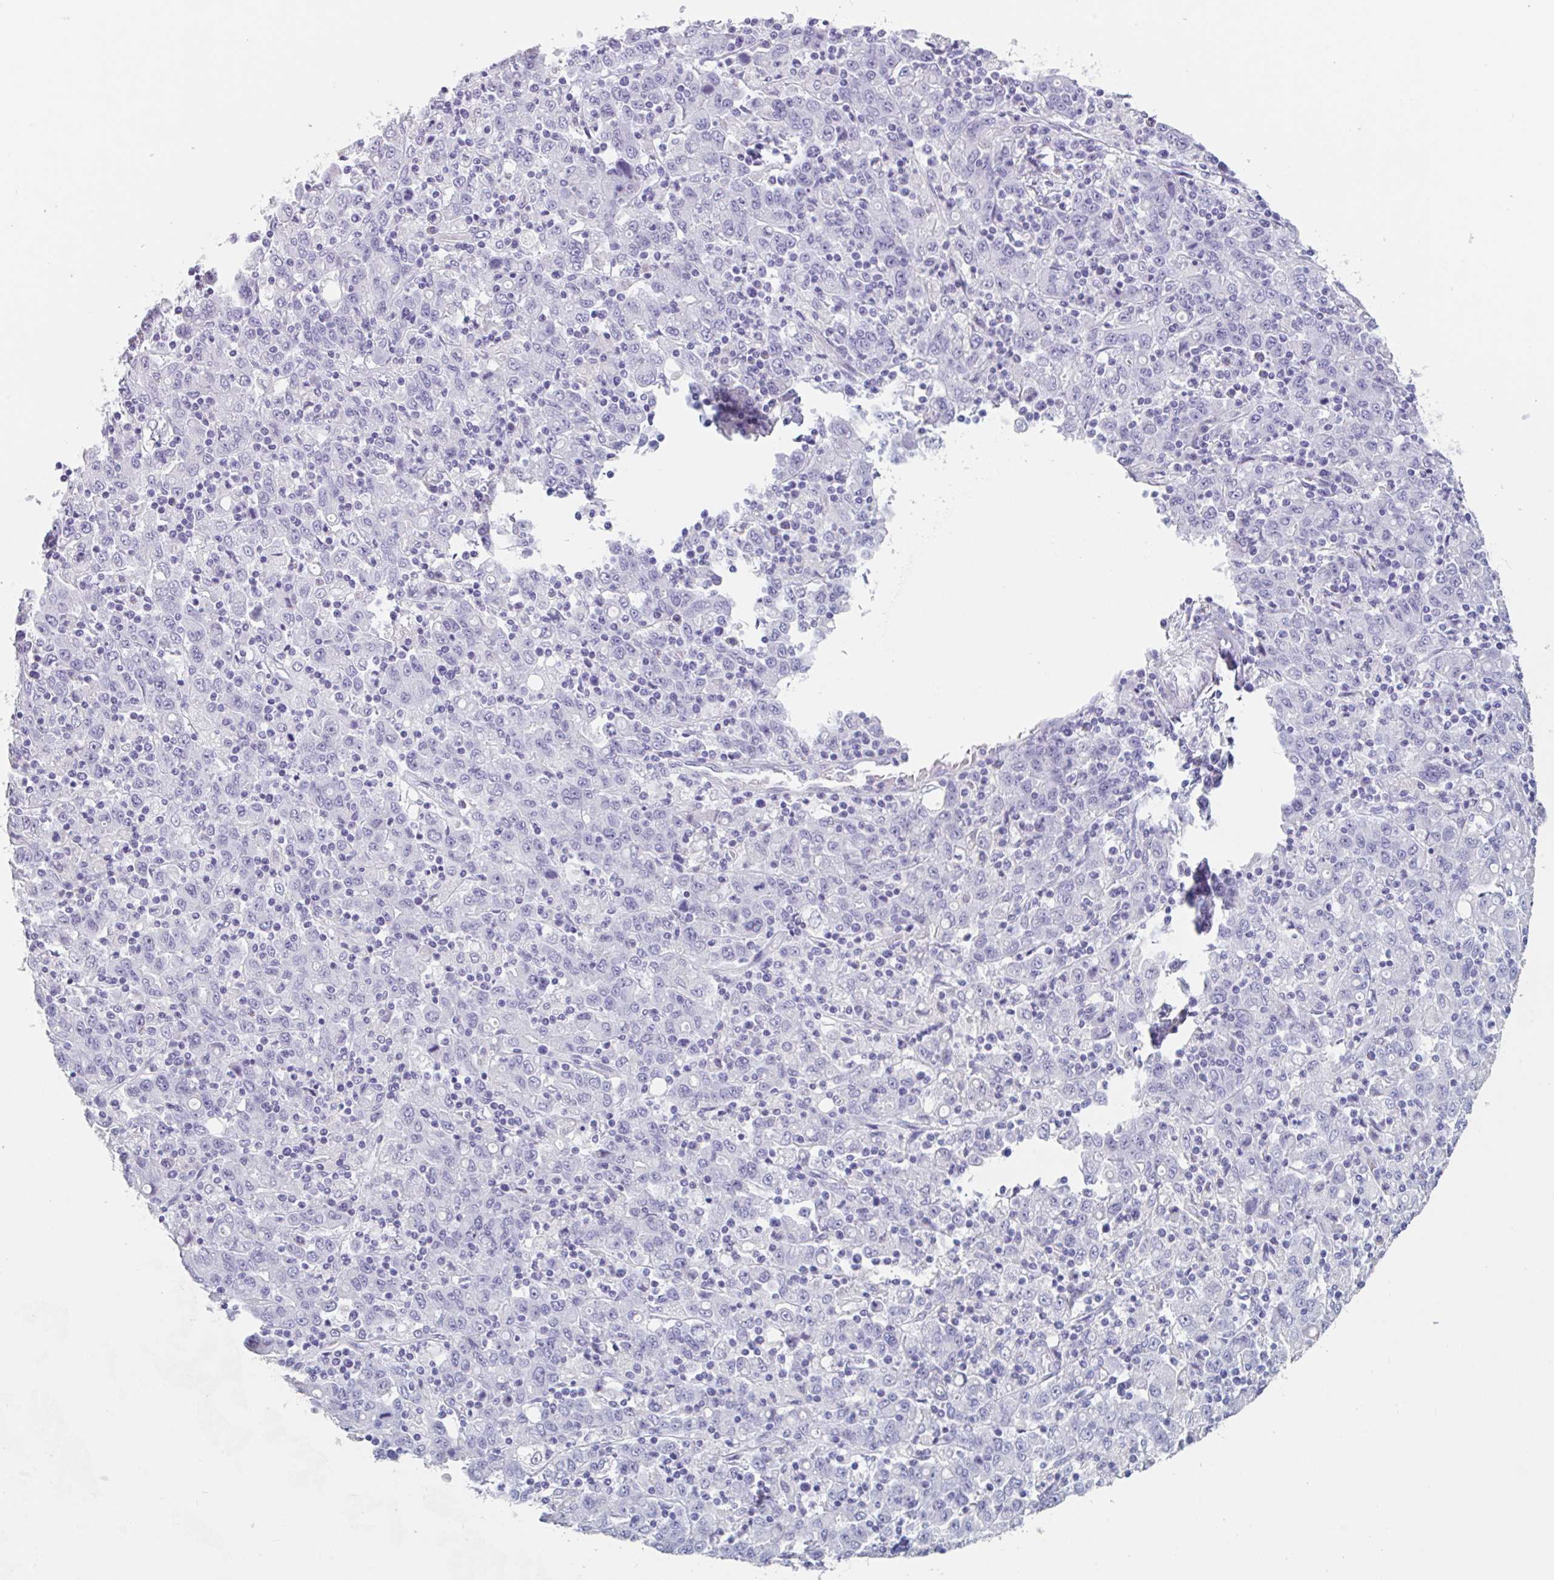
{"staining": {"intensity": "negative", "quantity": "none", "location": "none"}, "tissue": "stomach cancer", "cell_type": "Tumor cells", "image_type": "cancer", "snomed": [{"axis": "morphology", "description": "Adenocarcinoma, NOS"}, {"axis": "topography", "description": "Stomach, upper"}], "caption": "Tumor cells are negative for protein expression in human adenocarcinoma (stomach).", "gene": "EMC4", "patient": {"sex": "male", "age": 69}}